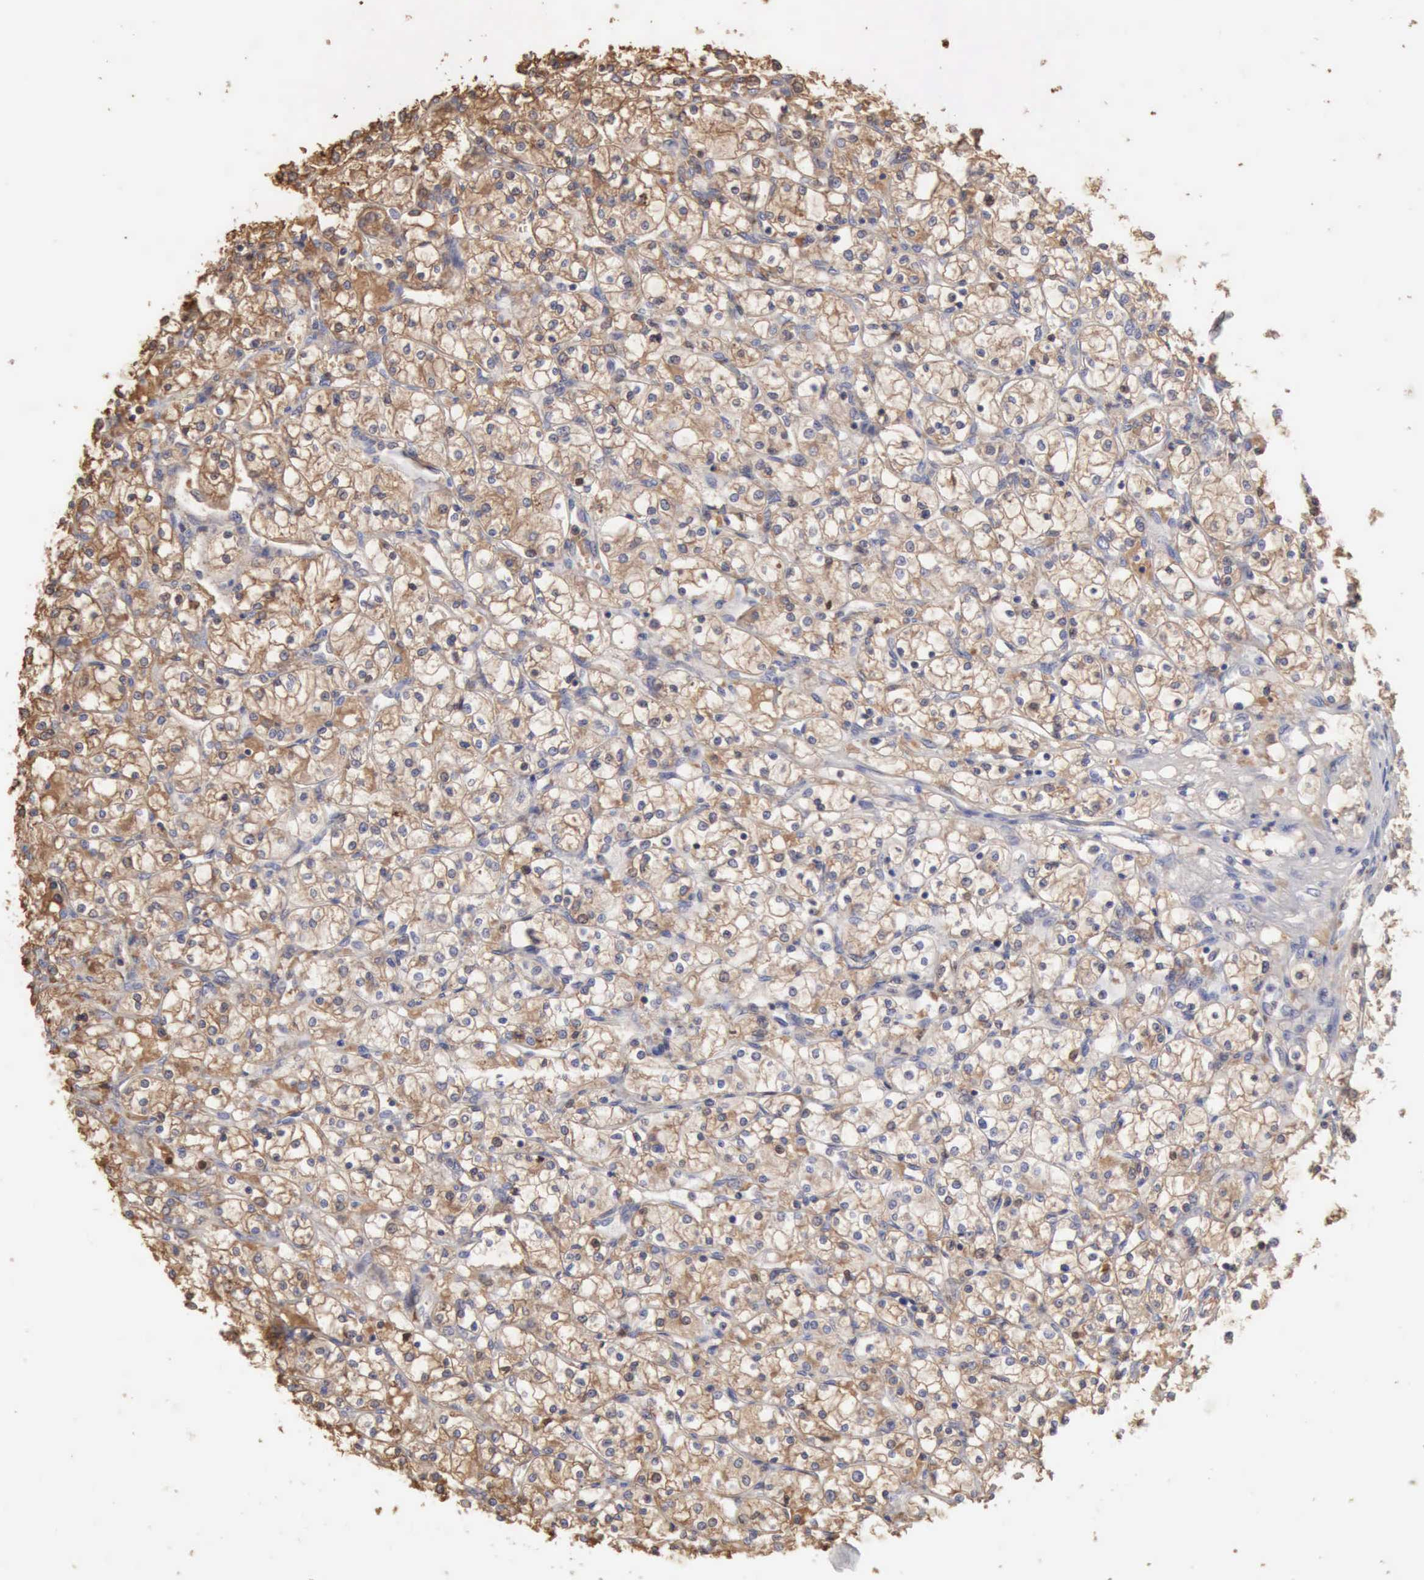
{"staining": {"intensity": "weak", "quantity": ">75%", "location": "cytoplasmic/membranous"}, "tissue": "renal cancer", "cell_type": "Tumor cells", "image_type": "cancer", "snomed": [{"axis": "morphology", "description": "Adenocarcinoma, NOS"}, {"axis": "topography", "description": "Kidney"}], "caption": "Tumor cells exhibit weak cytoplasmic/membranous positivity in approximately >75% of cells in renal cancer (adenocarcinoma).", "gene": "SERPINA1", "patient": {"sex": "male", "age": 61}}